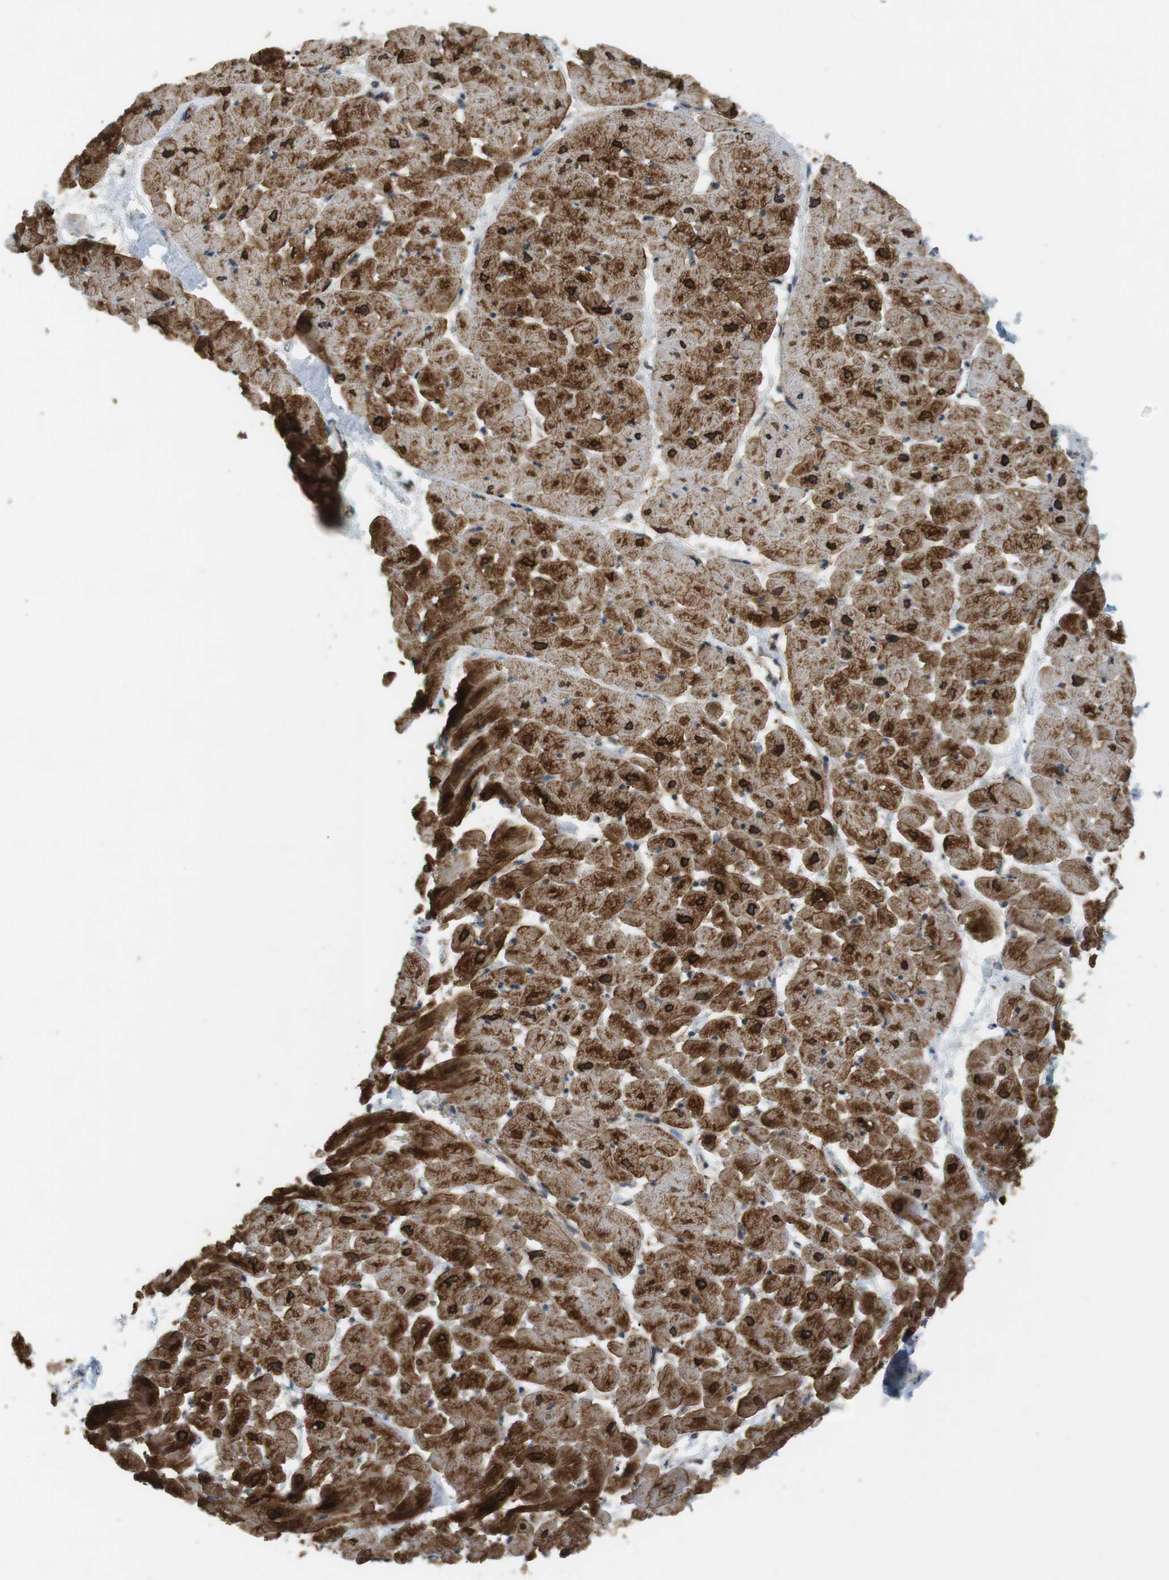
{"staining": {"intensity": "strong", "quantity": ">75%", "location": "cytoplasmic/membranous,nuclear"}, "tissue": "heart muscle", "cell_type": "Cardiomyocytes", "image_type": "normal", "snomed": [{"axis": "morphology", "description": "Normal tissue, NOS"}, {"axis": "topography", "description": "Heart"}], "caption": "Approximately >75% of cardiomyocytes in normal heart muscle demonstrate strong cytoplasmic/membranous,nuclear protein staining as visualized by brown immunohistochemical staining.", "gene": "SLC41A1", "patient": {"sex": "male", "age": 45}}